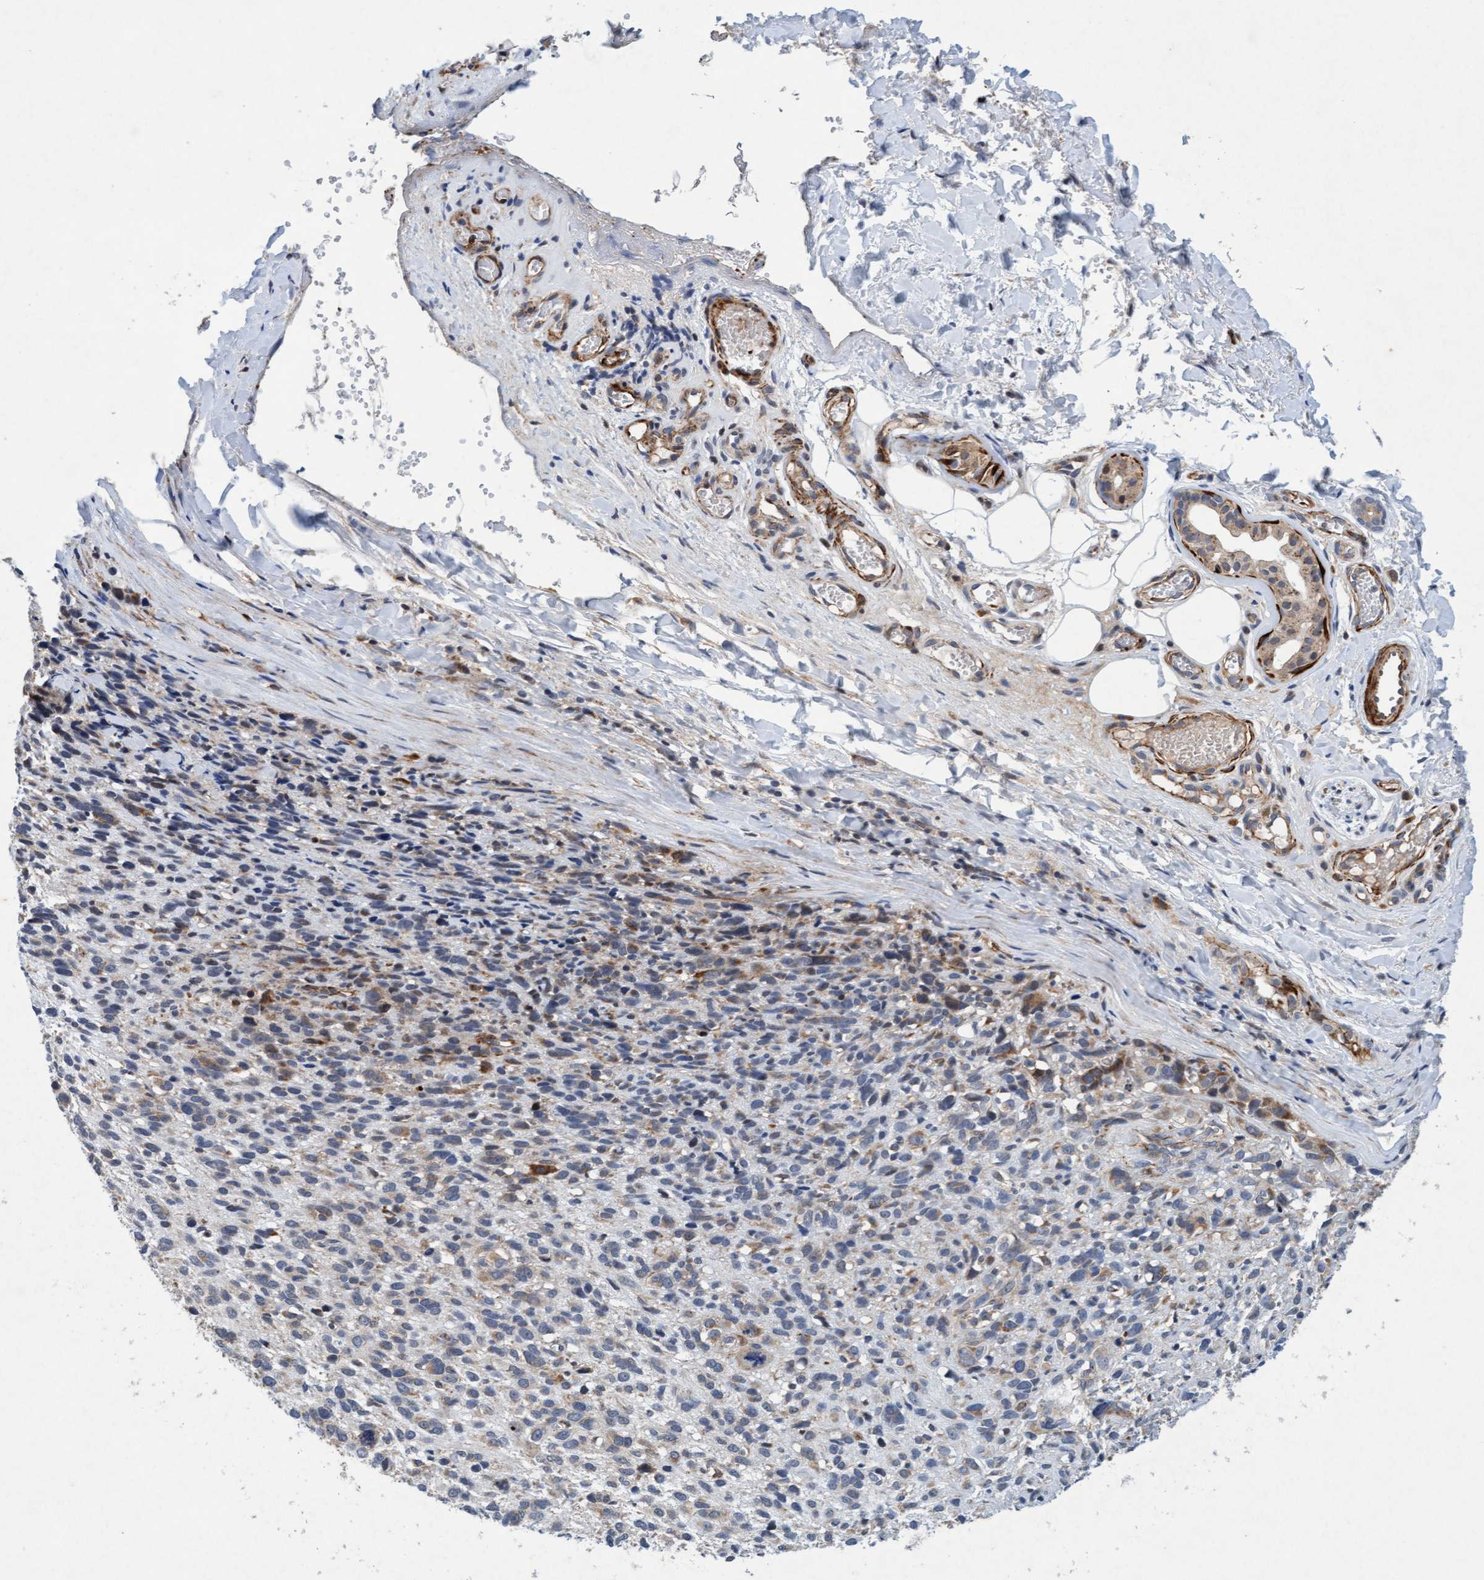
{"staining": {"intensity": "weak", "quantity": "25%-75%", "location": "cytoplasmic/membranous"}, "tissue": "melanoma", "cell_type": "Tumor cells", "image_type": "cancer", "snomed": [{"axis": "morphology", "description": "Malignant melanoma, NOS"}, {"axis": "topography", "description": "Skin"}], "caption": "Immunohistochemical staining of human malignant melanoma demonstrates weak cytoplasmic/membranous protein expression in approximately 25%-75% of tumor cells. (DAB (3,3'-diaminobenzidine) IHC, brown staining for protein, blue staining for nuclei).", "gene": "TMEM70", "patient": {"sex": "female", "age": 55}}